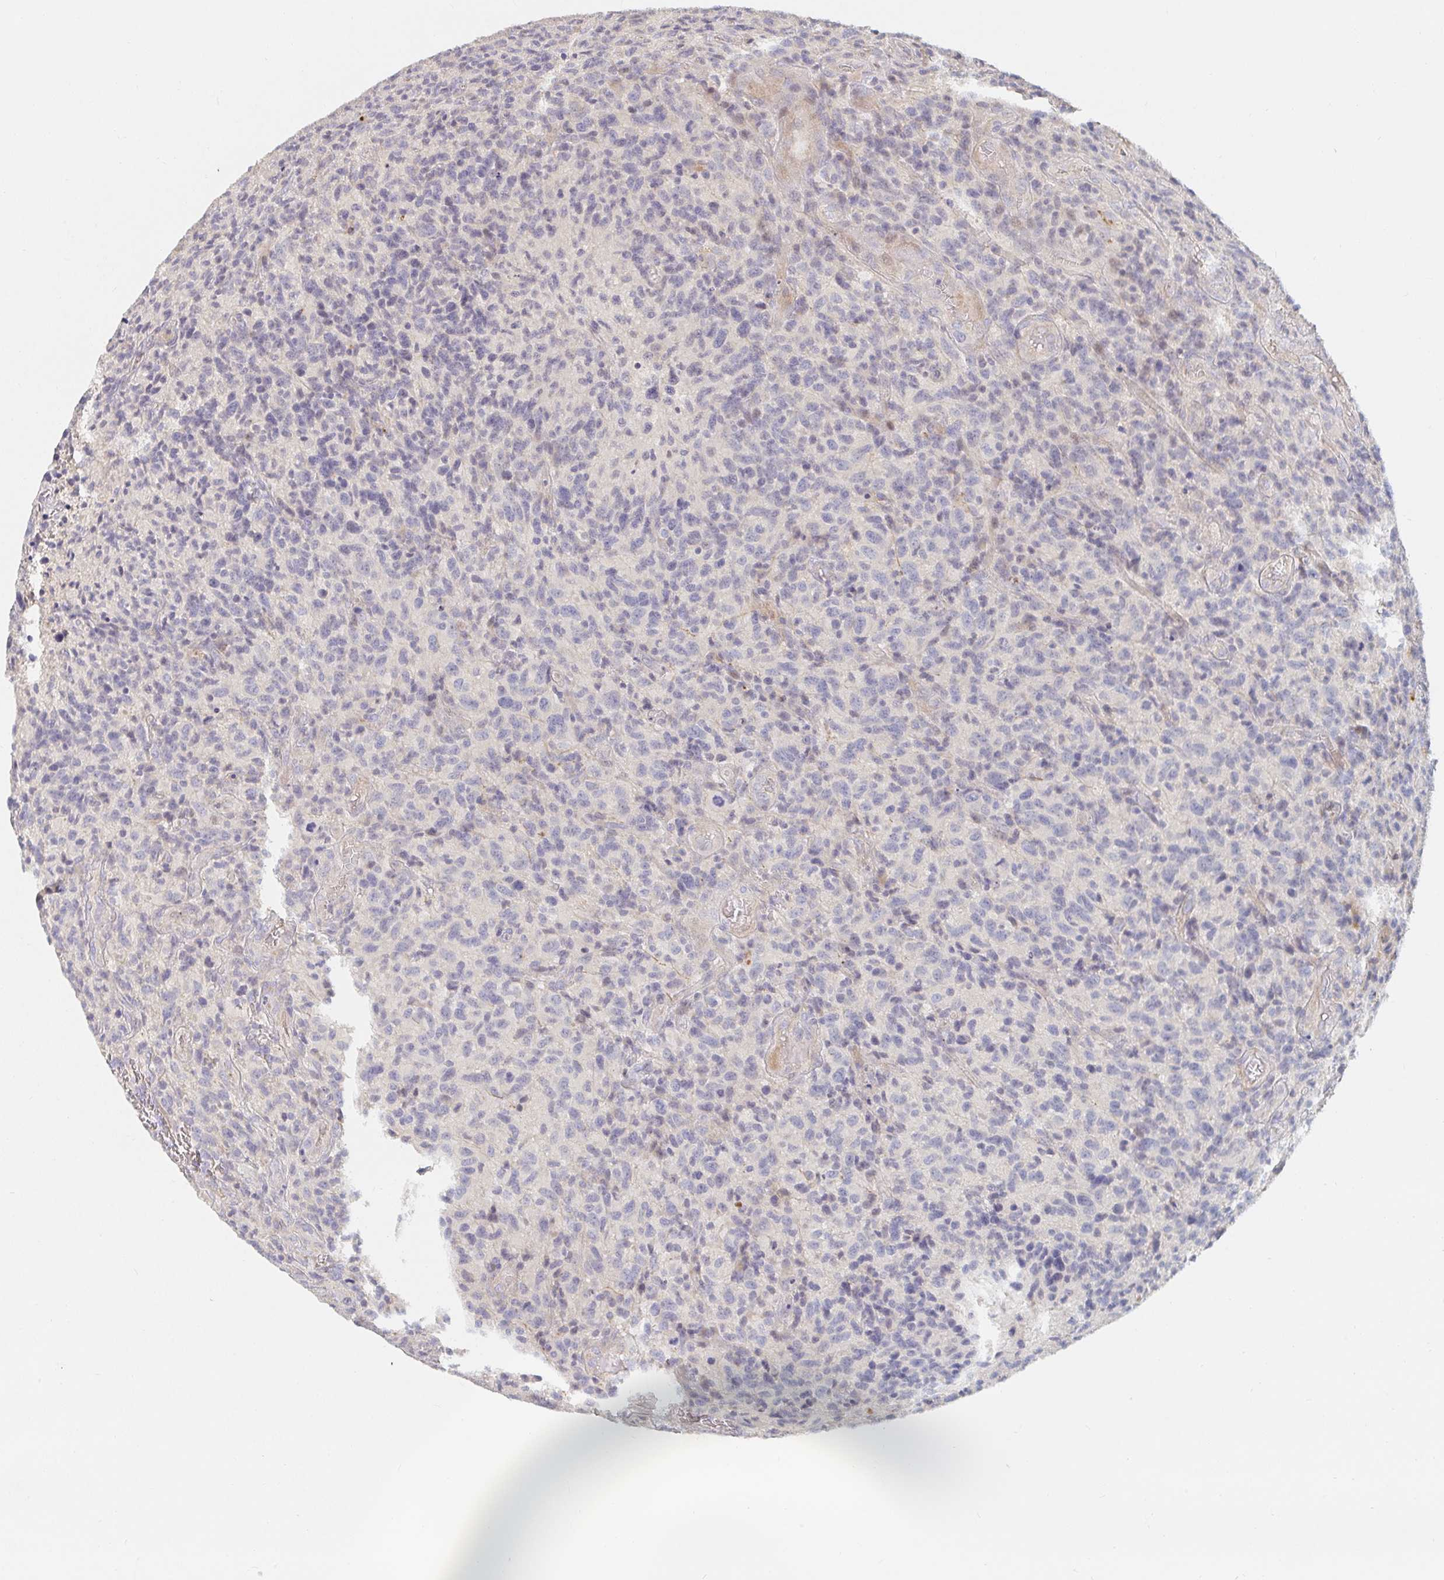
{"staining": {"intensity": "negative", "quantity": "none", "location": "none"}, "tissue": "glioma", "cell_type": "Tumor cells", "image_type": "cancer", "snomed": [{"axis": "morphology", "description": "Glioma, malignant, High grade"}, {"axis": "topography", "description": "Brain"}], "caption": "High power microscopy image of an IHC micrograph of malignant glioma (high-grade), revealing no significant expression in tumor cells.", "gene": "NME9", "patient": {"sex": "male", "age": 76}}